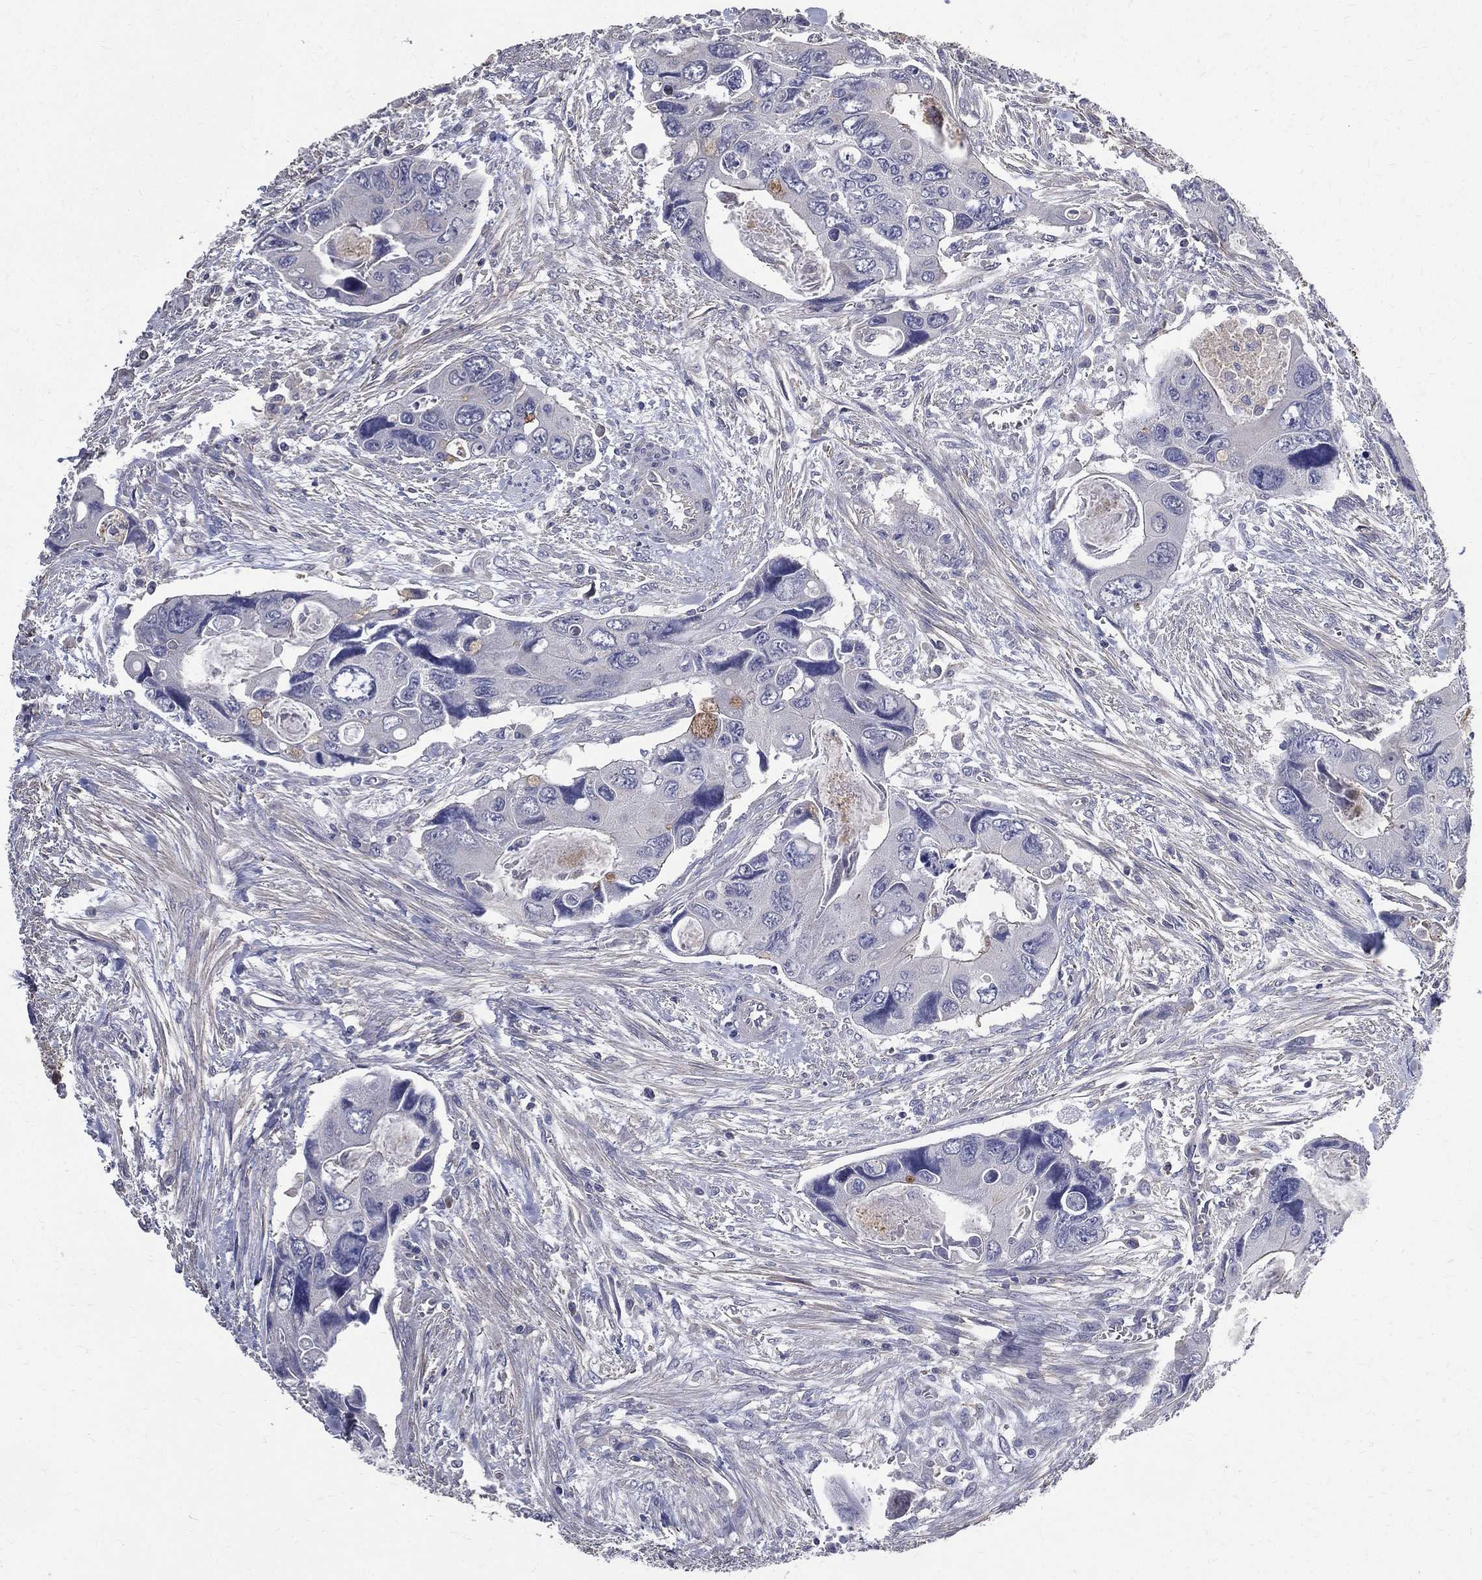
{"staining": {"intensity": "negative", "quantity": "none", "location": "none"}, "tissue": "colorectal cancer", "cell_type": "Tumor cells", "image_type": "cancer", "snomed": [{"axis": "morphology", "description": "Adenocarcinoma, NOS"}, {"axis": "topography", "description": "Rectum"}], "caption": "A photomicrograph of human adenocarcinoma (colorectal) is negative for staining in tumor cells. The staining is performed using DAB (3,3'-diaminobenzidine) brown chromogen with nuclei counter-stained in using hematoxylin.", "gene": "SERPINB2", "patient": {"sex": "male", "age": 62}}